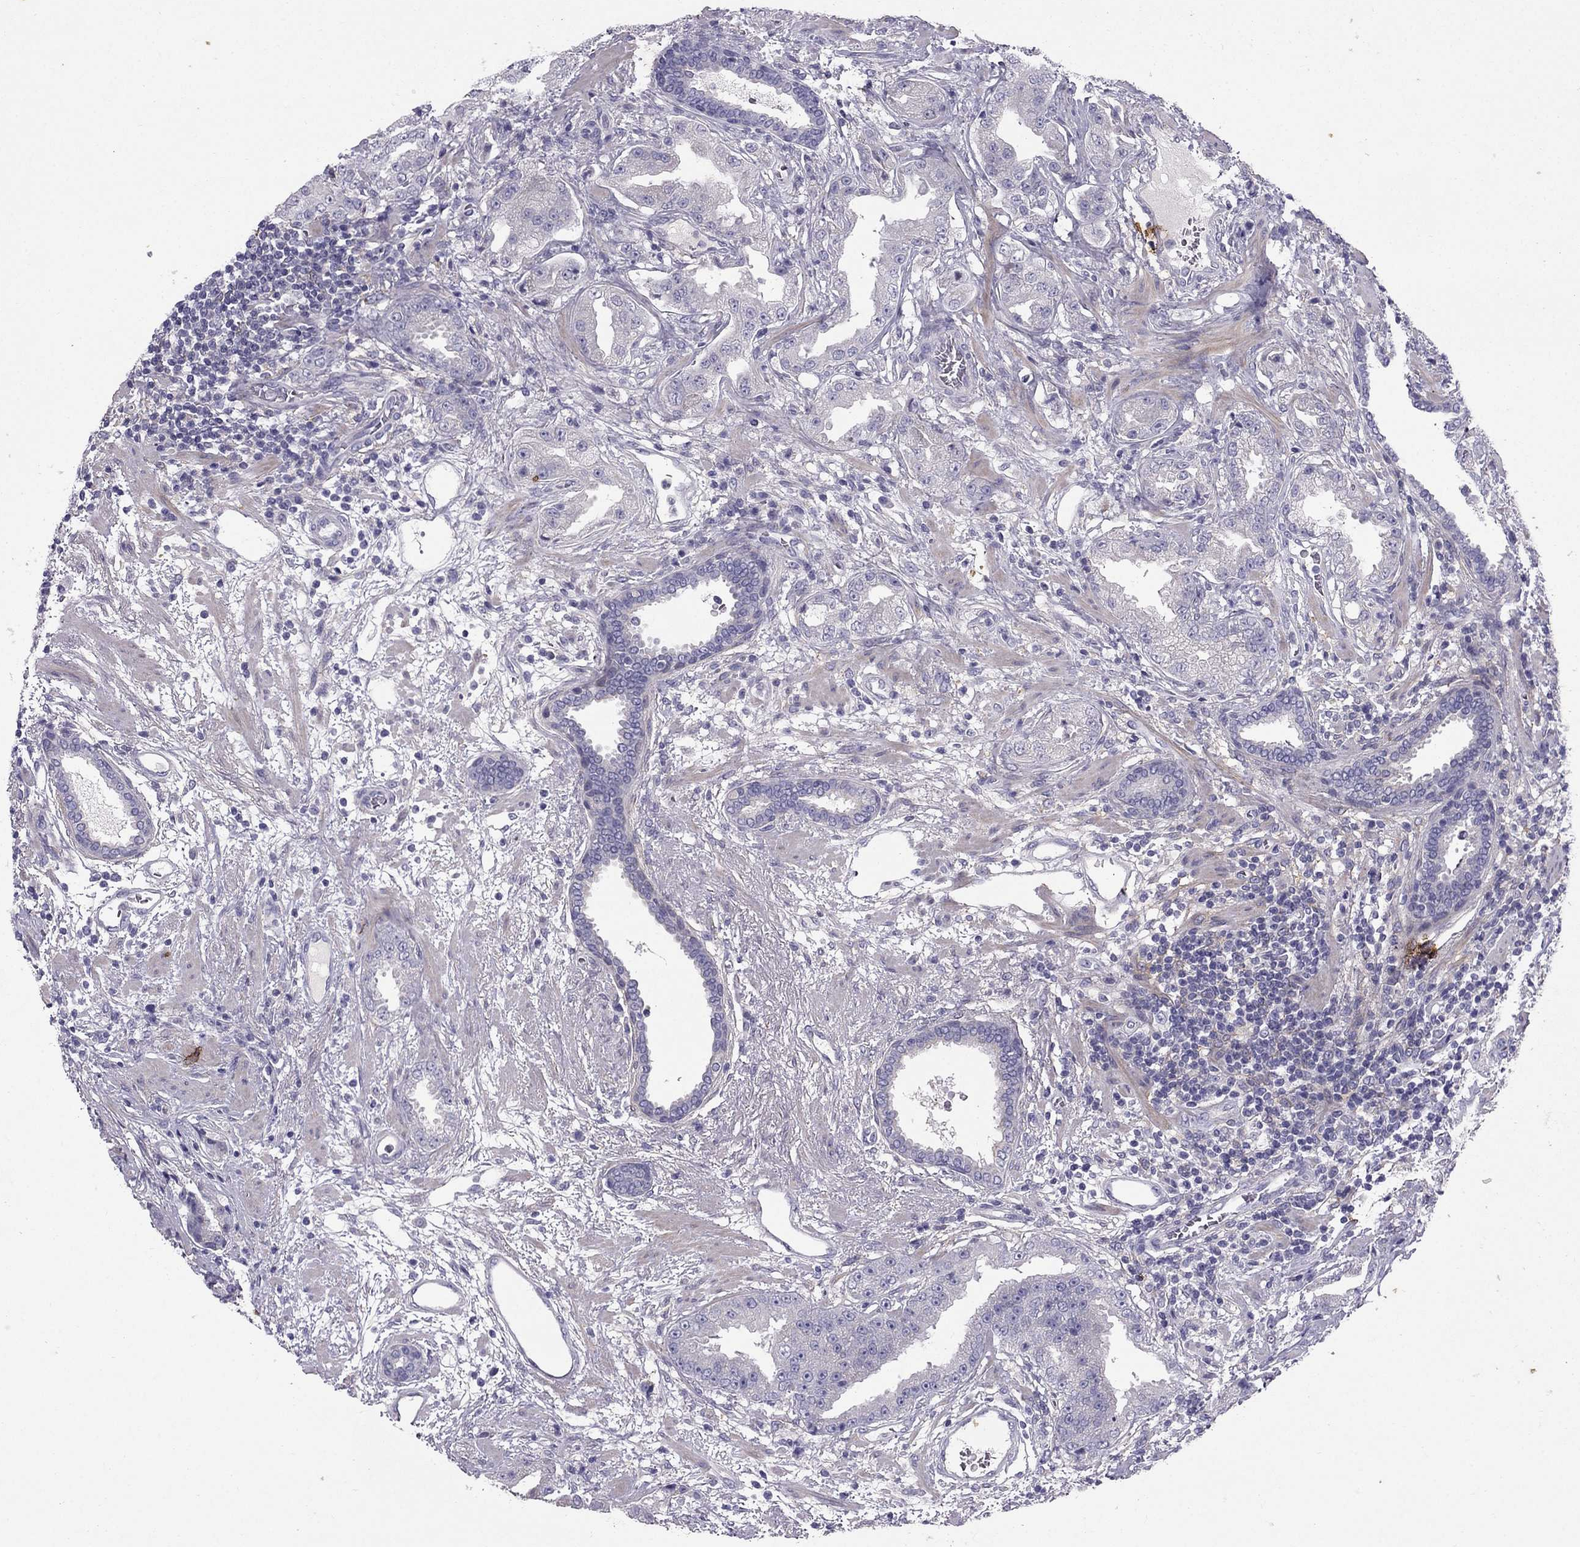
{"staining": {"intensity": "negative", "quantity": "none", "location": "none"}, "tissue": "prostate cancer", "cell_type": "Tumor cells", "image_type": "cancer", "snomed": [{"axis": "morphology", "description": "Adenocarcinoma, Low grade"}, {"axis": "topography", "description": "Prostate"}], "caption": "There is no significant positivity in tumor cells of prostate cancer (adenocarcinoma (low-grade)).", "gene": "SYT5", "patient": {"sex": "male", "age": 62}}